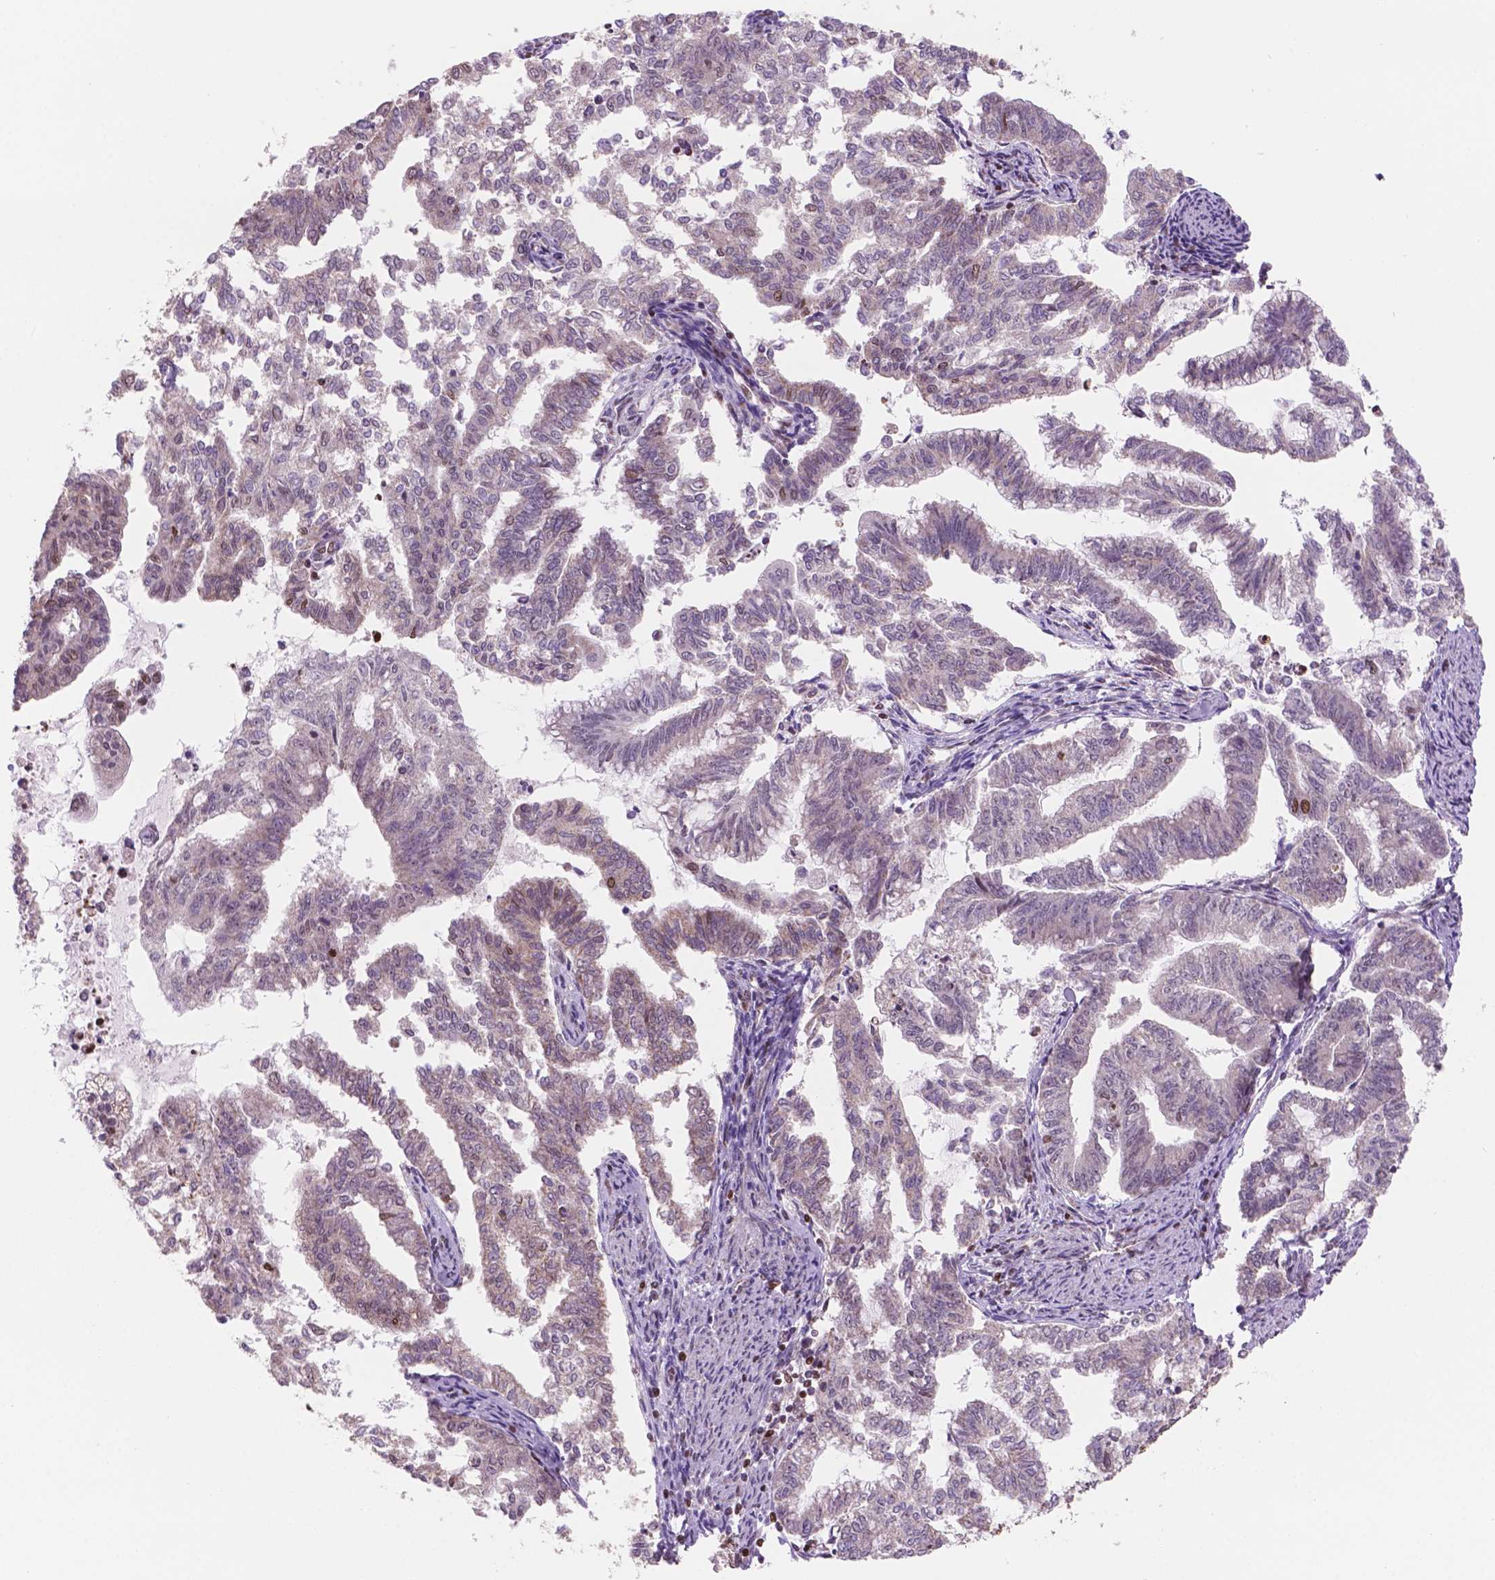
{"staining": {"intensity": "weak", "quantity": "25%-75%", "location": "cytoplasmic/membranous"}, "tissue": "endometrial cancer", "cell_type": "Tumor cells", "image_type": "cancer", "snomed": [{"axis": "morphology", "description": "Adenocarcinoma, NOS"}, {"axis": "topography", "description": "Endometrium"}], "caption": "Human endometrial cancer (adenocarcinoma) stained with a protein marker exhibits weak staining in tumor cells.", "gene": "NDUFA10", "patient": {"sex": "female", "age": 79}}